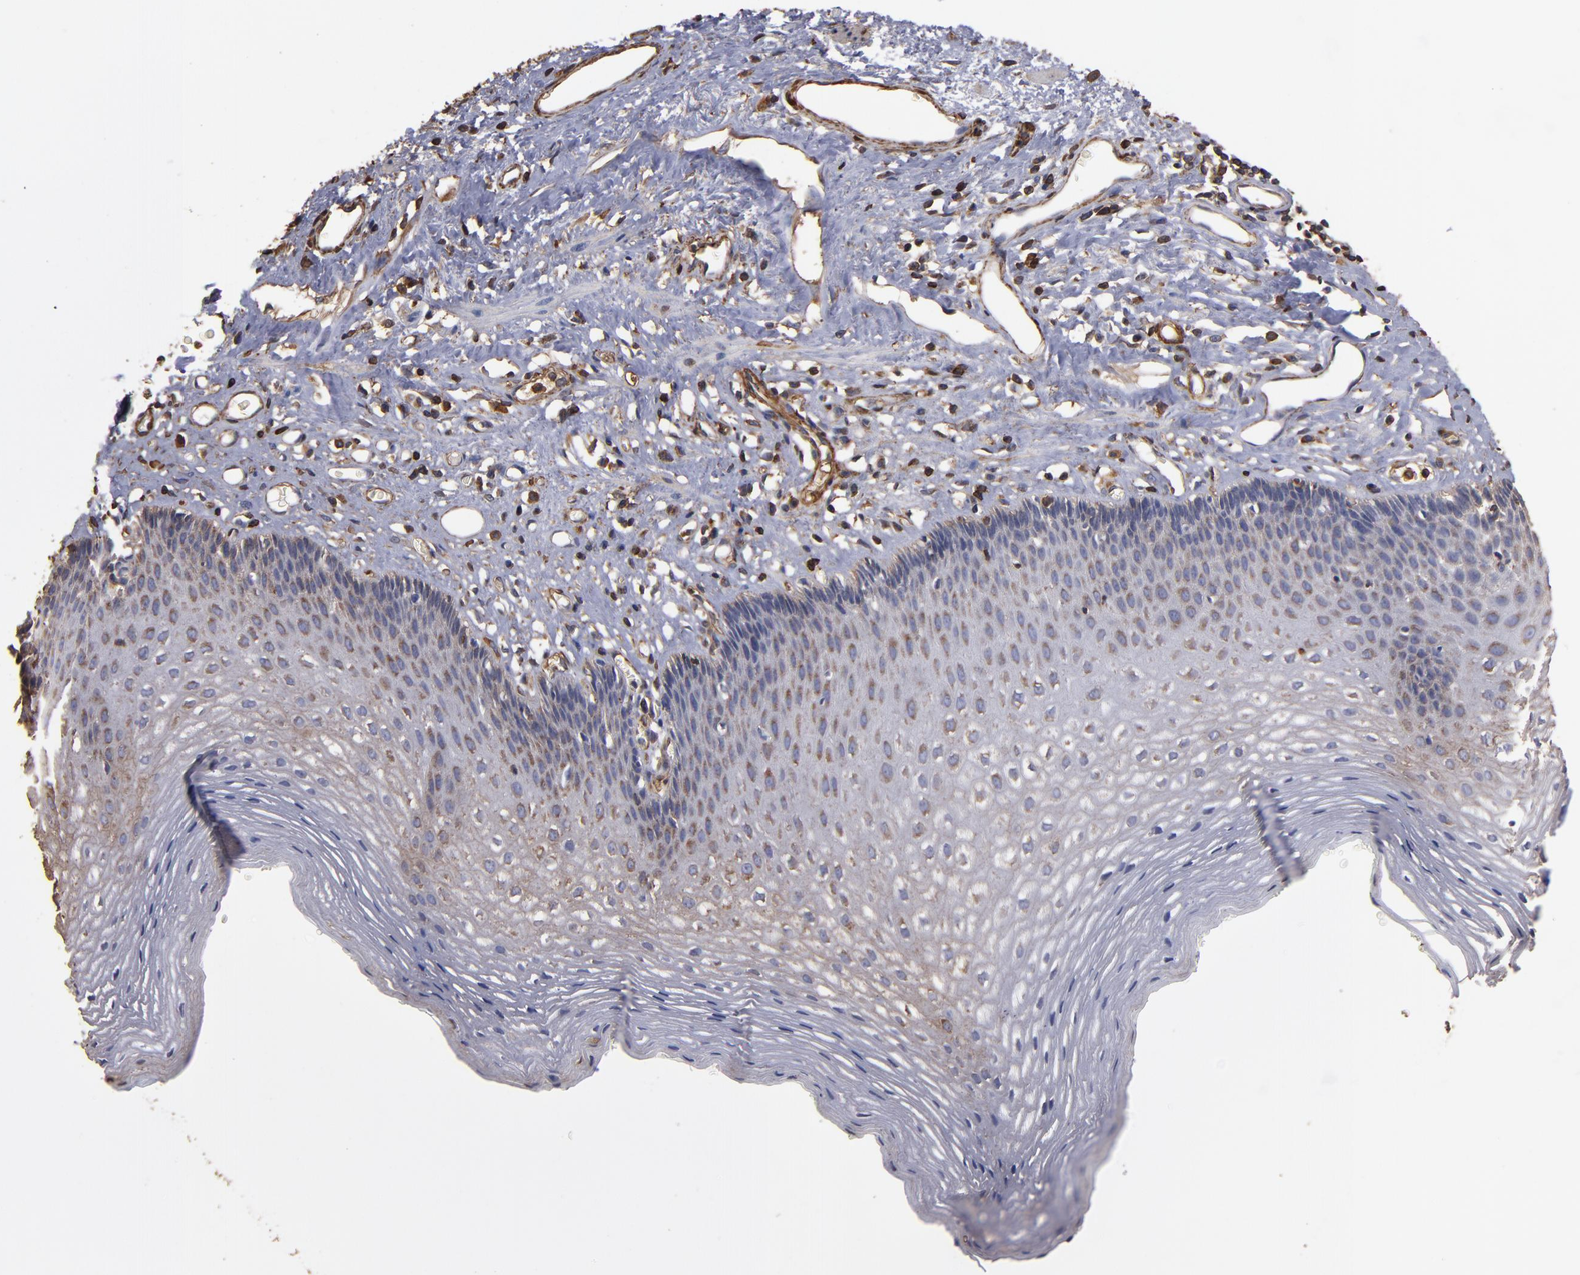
{"staining": {"intensity": "weak", "quantity": "25%-75%", "location": "cytoplasmic/membranous"}, "tissue": "esophagus", "cell_type": "Squamous epithelial cells", "image_type": "normal", "snomed": [{"axis": "morphology", "description": "Normal tissue, NOS"}, {"axis": "topography", "description": "Esophagus"}], "caption": "An IHC photomicrograph of benign tissue is shown. Protein staining in brown shows weak cytoplasmic/membranous positivity in esophagus within squamous epithelial cells. The staining was performed using DAB, with brown indicating positive protein expression. Nuclei are stained blue with hematoxylin.", "gene": "ACTN4", "patient": {"sex": "female", "age": 70}}